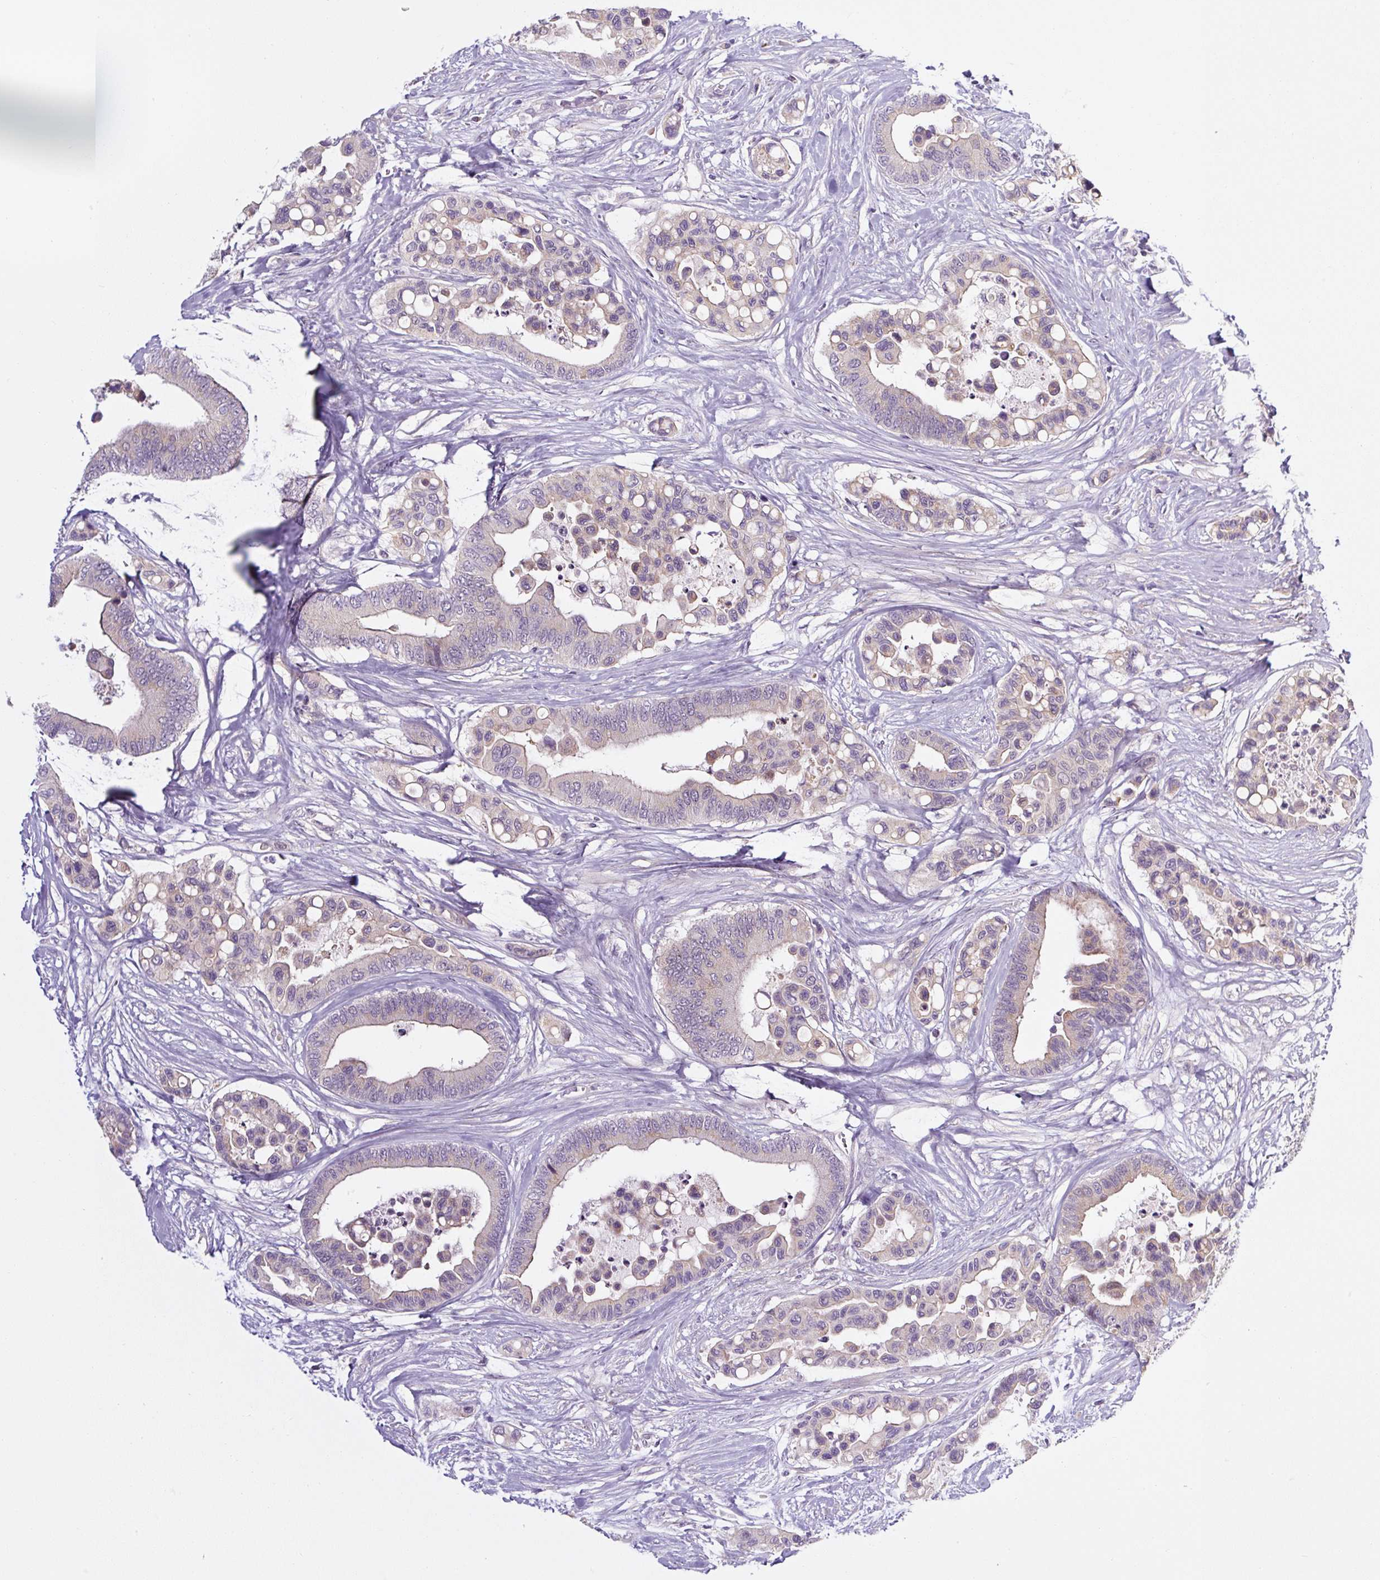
{"staining": {"intensity": "weak", "quantity": "<25%", "location": "cytoplasmic/membranous"}, "tissue": "colorectal cancer", "cell_type": "Tumor cells", "image_type": "cancer", "snomed": [{"axis": "morphology", "description": "Adenocarcinoma, NOS"}, {"axis": "topography", "description": "Colon"}], "caption": "This histopathology image is of adenocarcinoma (colorectal) stained with immunohistochemistry (IHC) to label a protein in brown with the nuclei are counter-stained blue. There is no positivity in tumor cells. (DAB (3,3'-diaminobenzidine) immunohistochemistry with hematoxylin counter stain).", "gene": "PRKAA2", "patient": {"sex": "male", "age": 82}}